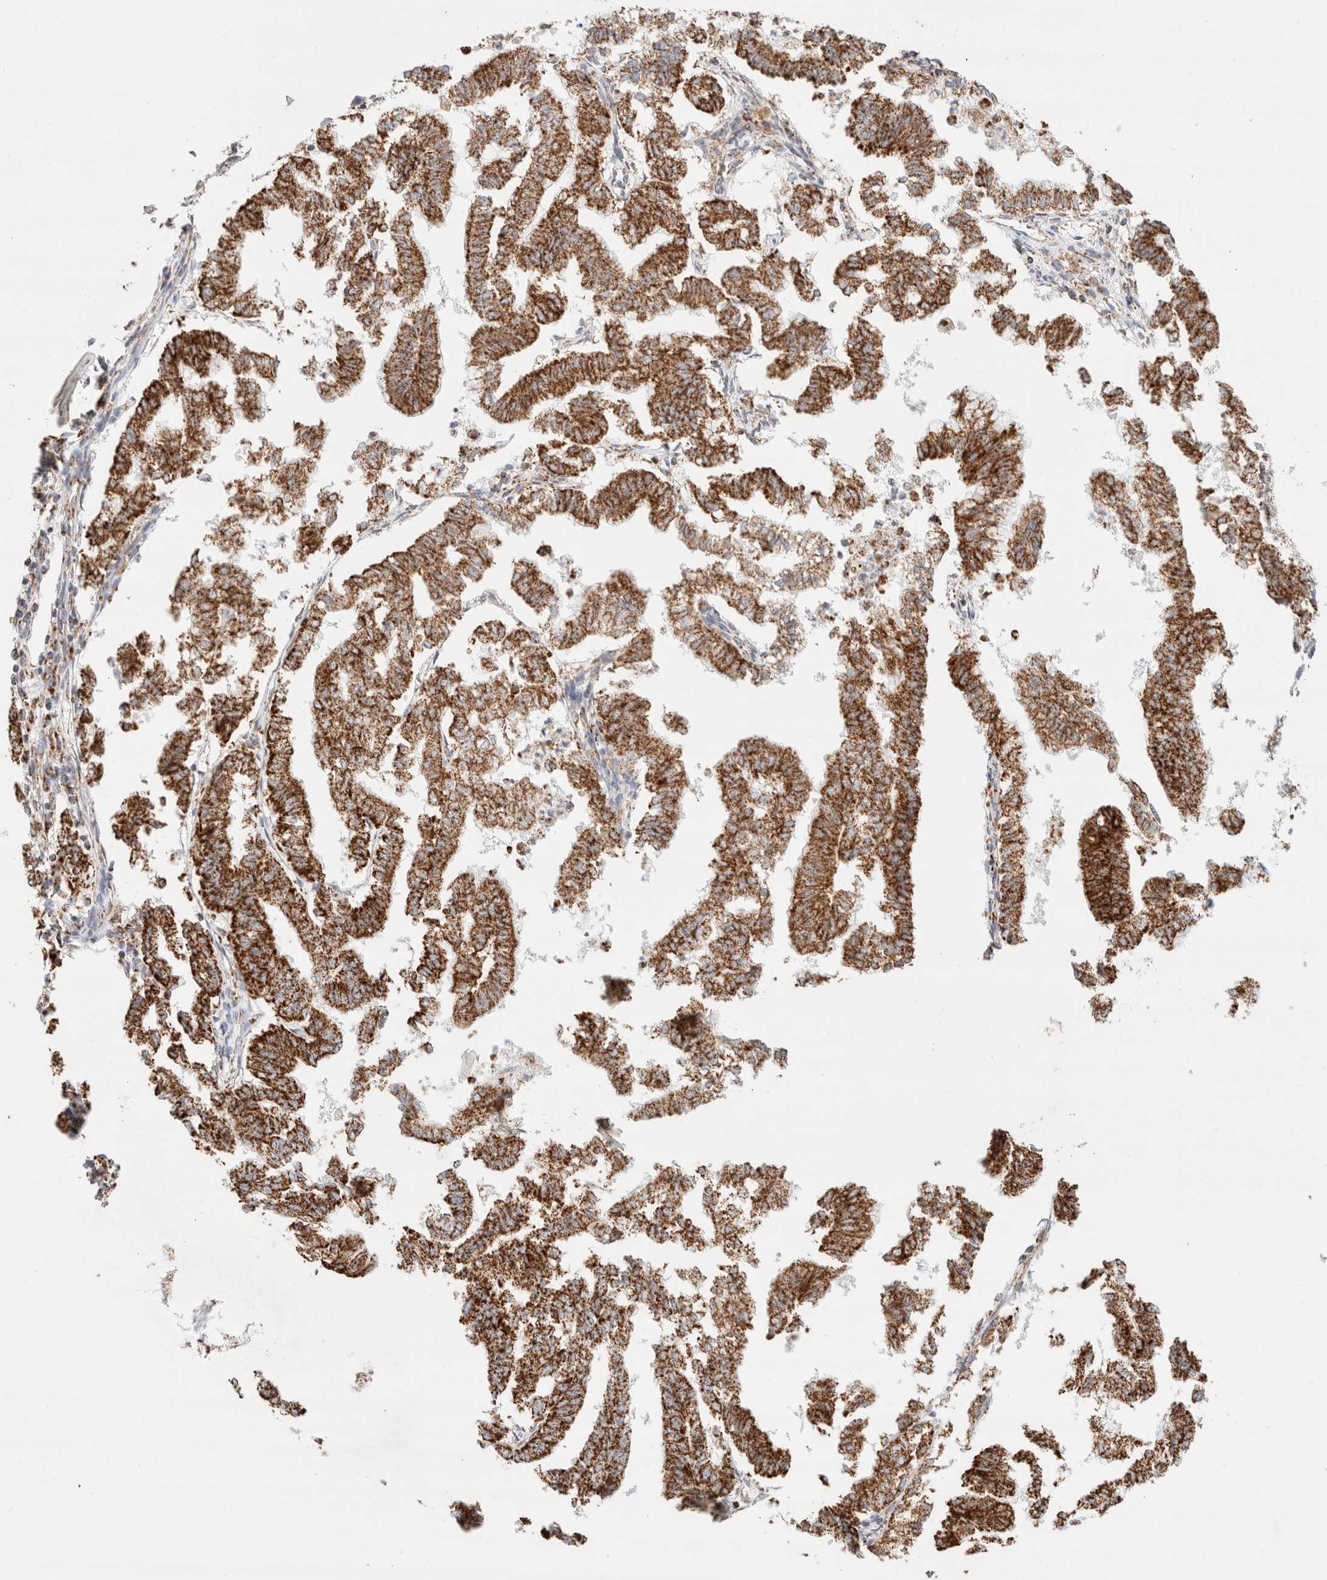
{"staining": {"intensity": "strong", "quantity": ">75%", "location": "cytoplasmic/membranous"}, "tissue": "endometrial cancer", "cell_type": "Tumor cells", "image_type": "cancer", "snomed": [{"axis": "morphology", "description": "Necrosis, NOS"}, {"axis": "morphology", "description": "Adenocarcinoma, NOS"}, {"axis": "topography", "description": "Endometrium"}], "caption": "Protein analysis of endometrial adenocarcinoma tissue demonstrates strong cytoplasmic/membranous expression in about >75% of tumor cells.", "gene": "PHB2", "patient": {"sex": "female", "age": 79}}